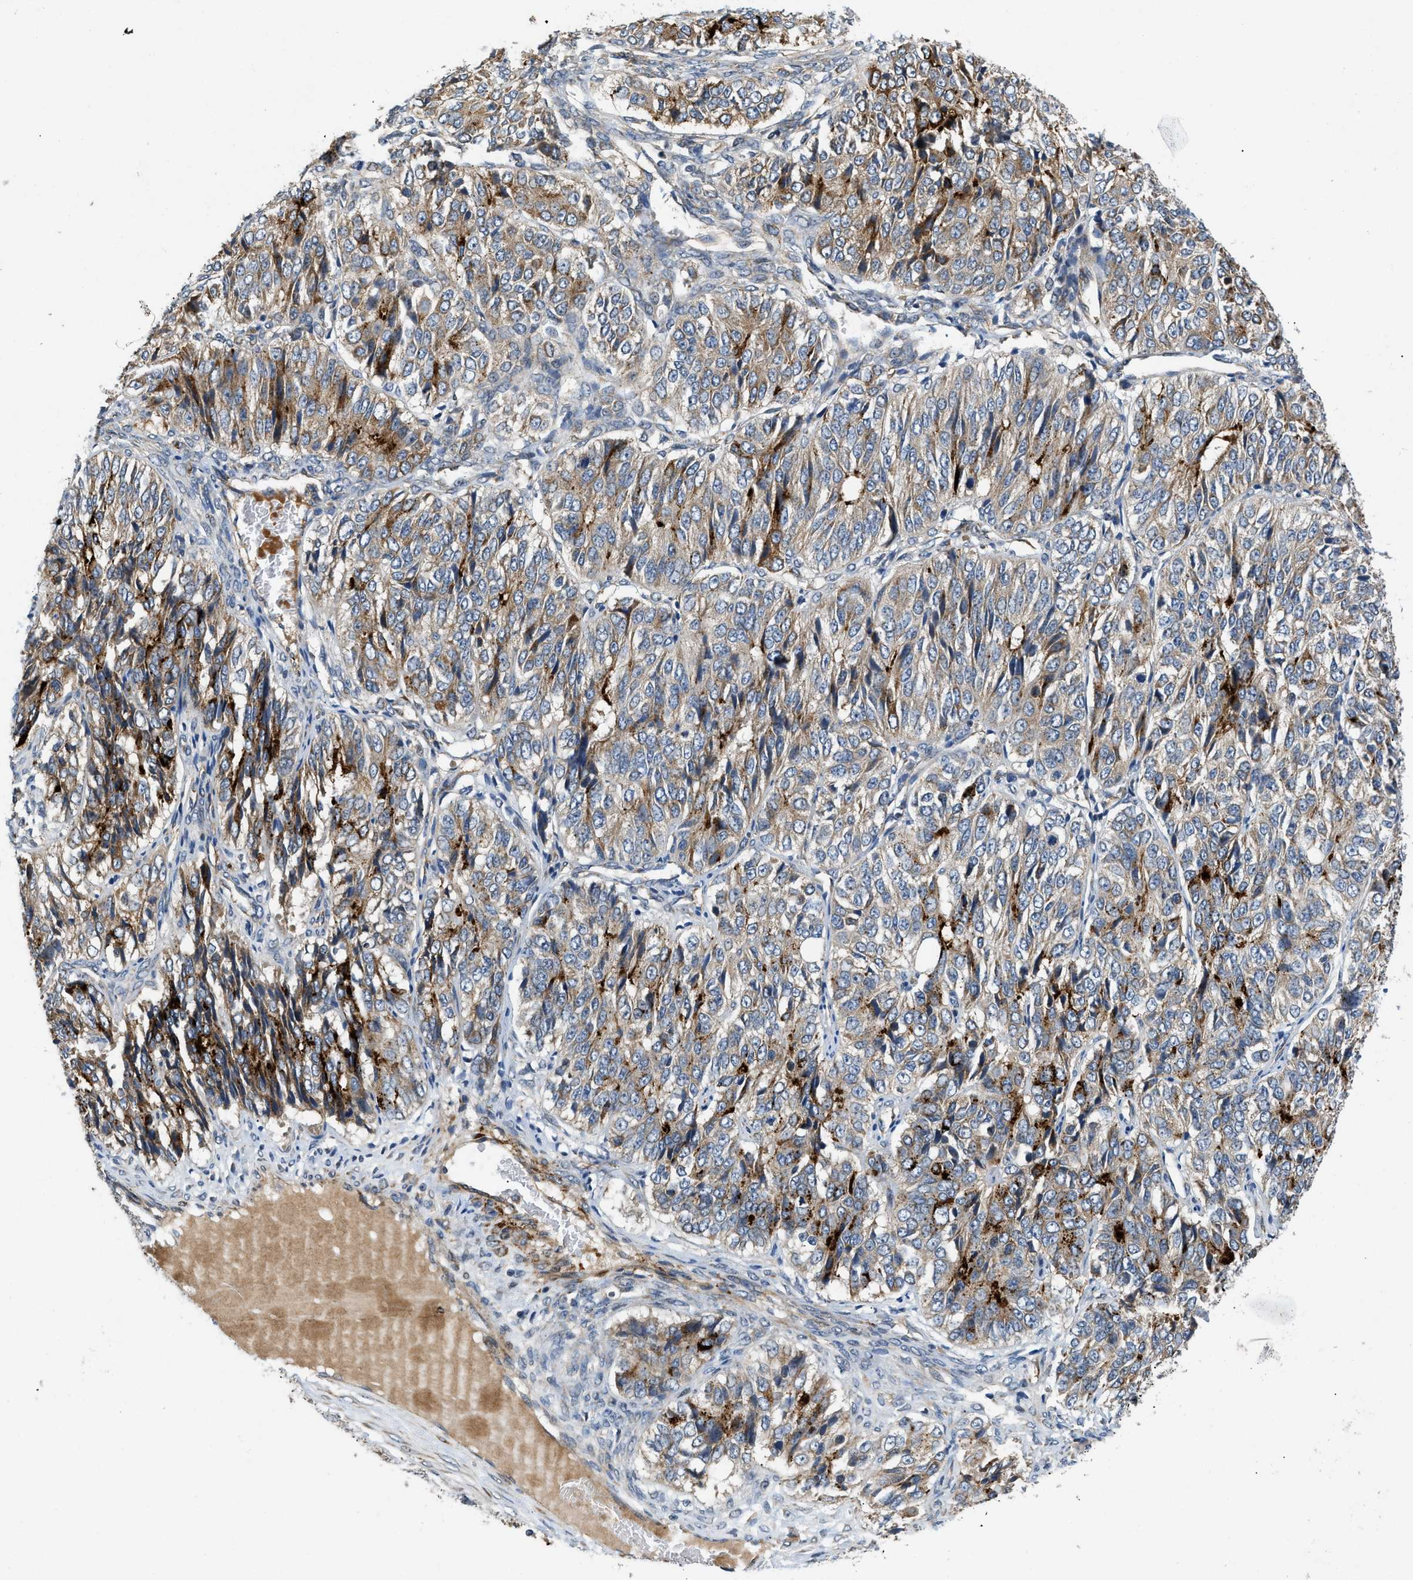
{"staining": {"intensity": "moderate", "quantity": "25%-75%", "location": "cytoplasmic/membranous"}, "tissue": "ovarian cancer", "cell_type": "Tumor cells", "image_type": "cancer", "snomed": [{"axis": "morphology", "description": "Carcinoma, endometroid"}, {"axis": "topography", "description": "Ovary"}], "caption": "The histopathology image exhibits immunohistochemical staining of ovarian endometroid carcinoma. There is moderate cytoplasmic/membranous staining is appreciated in approximately 25%-75% of tumor cells. (Stains: DAB (3,3'-diaminobenzidine) in brown, nuclei in blue, Microscopy: brightfield microscopy at high magnification).", "gene": "ZNF599", "patient": {"sex": "female", "age": 51}}